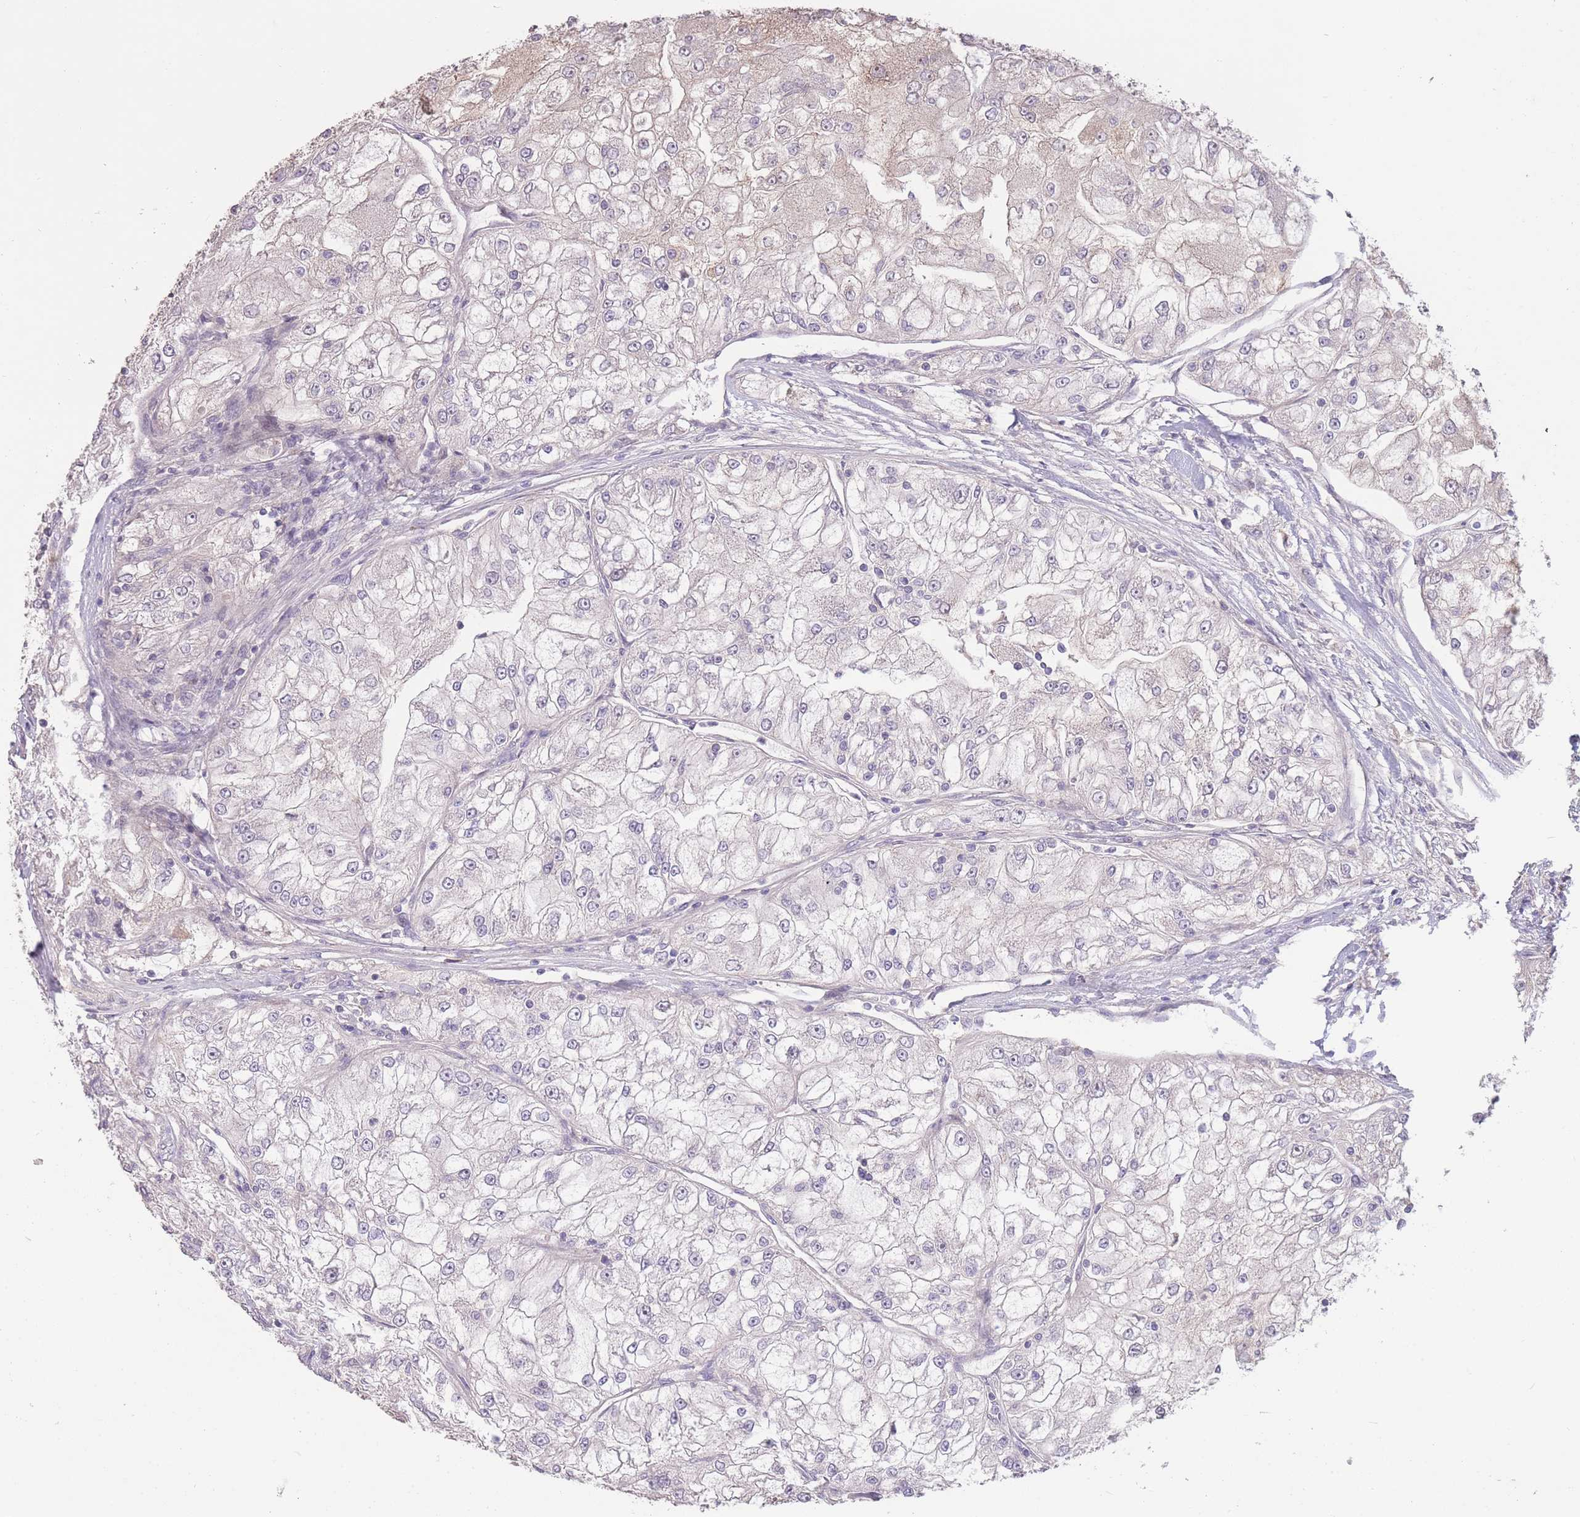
{"staining": {"intensity": "negative", "quantity": "none", "location": "none"}, "tissue": "renal cancer", "cell_type": "Tumor cells", "image_type": "cancer", "snomed": [{"axis": "morphology", "description": "Adenocarcinoma, NOS"}, {"axis": "topography", "description": "Kidney"}], "caption": "Immunohistochemical staining of human adenocarcinoma (renal) exhibits no significant positivity in tumor cells.", "gene": "RSPH10B", "patient": {"sex": "female", "age": 72}}